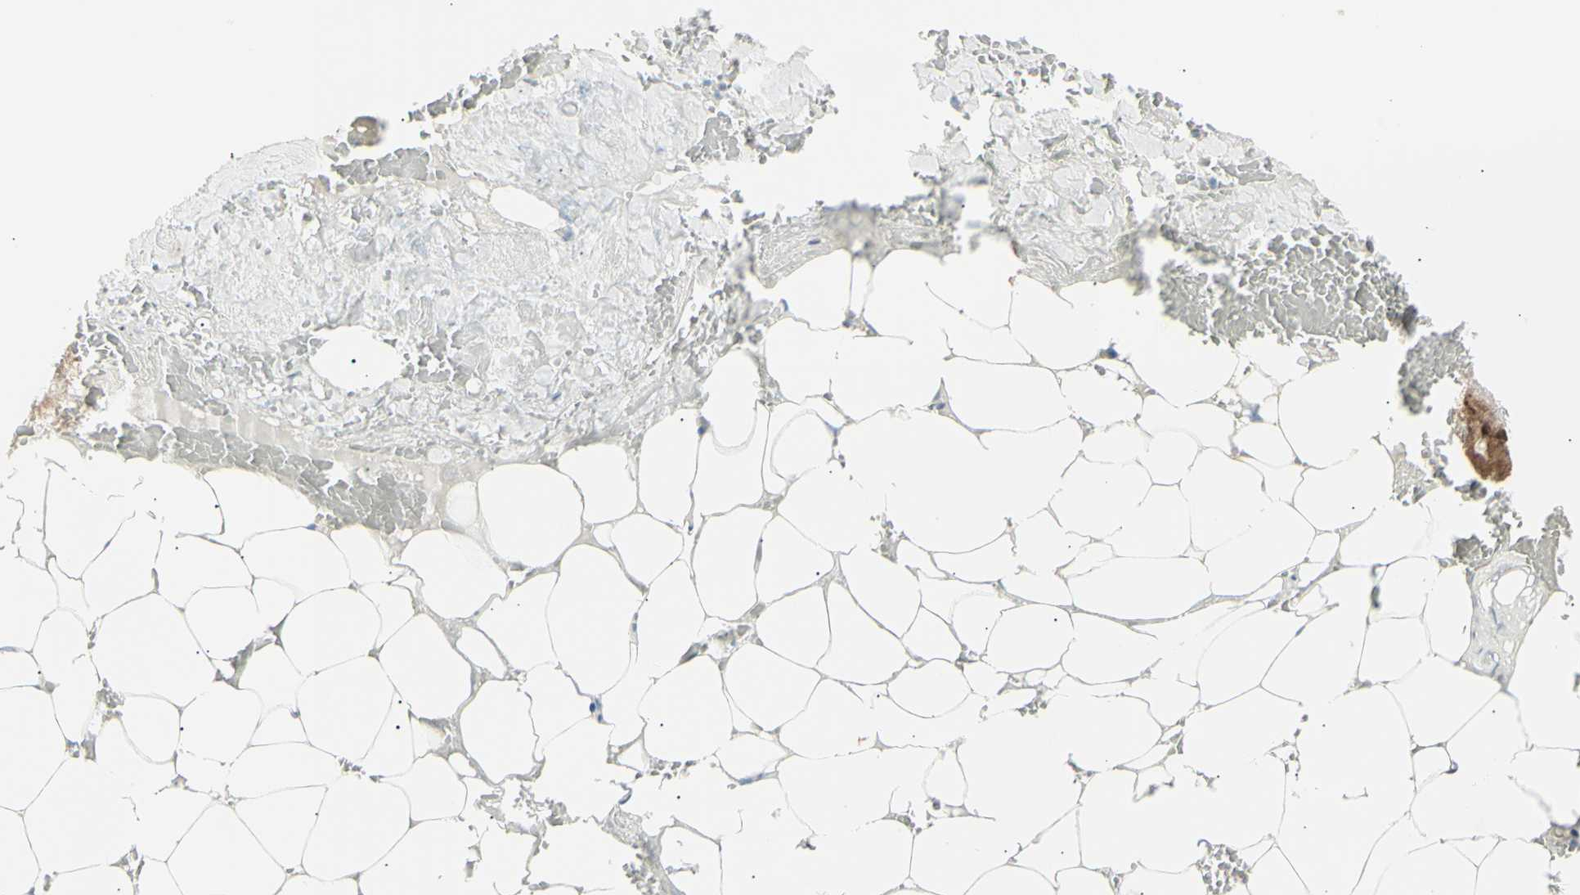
{"staining": {"intensity": "negative", "quantity": "none", "location": "none"}, "tissue": "adipose tissue", "cell_type": "Adipocytes", "image_type": "normal", "snomed": [{"axis": "morphology", "description": "Normal tissue, NOS"}, {"axis": "topography", "description": "Peripheral nerve tissue"}], "caption": "DAB immunohistochemical staining of unremarkable adipose tissue exhibits no significant staining in adipocytes.", "gene": "LHPP", "patient": {"sex": "male", "age": 70}}